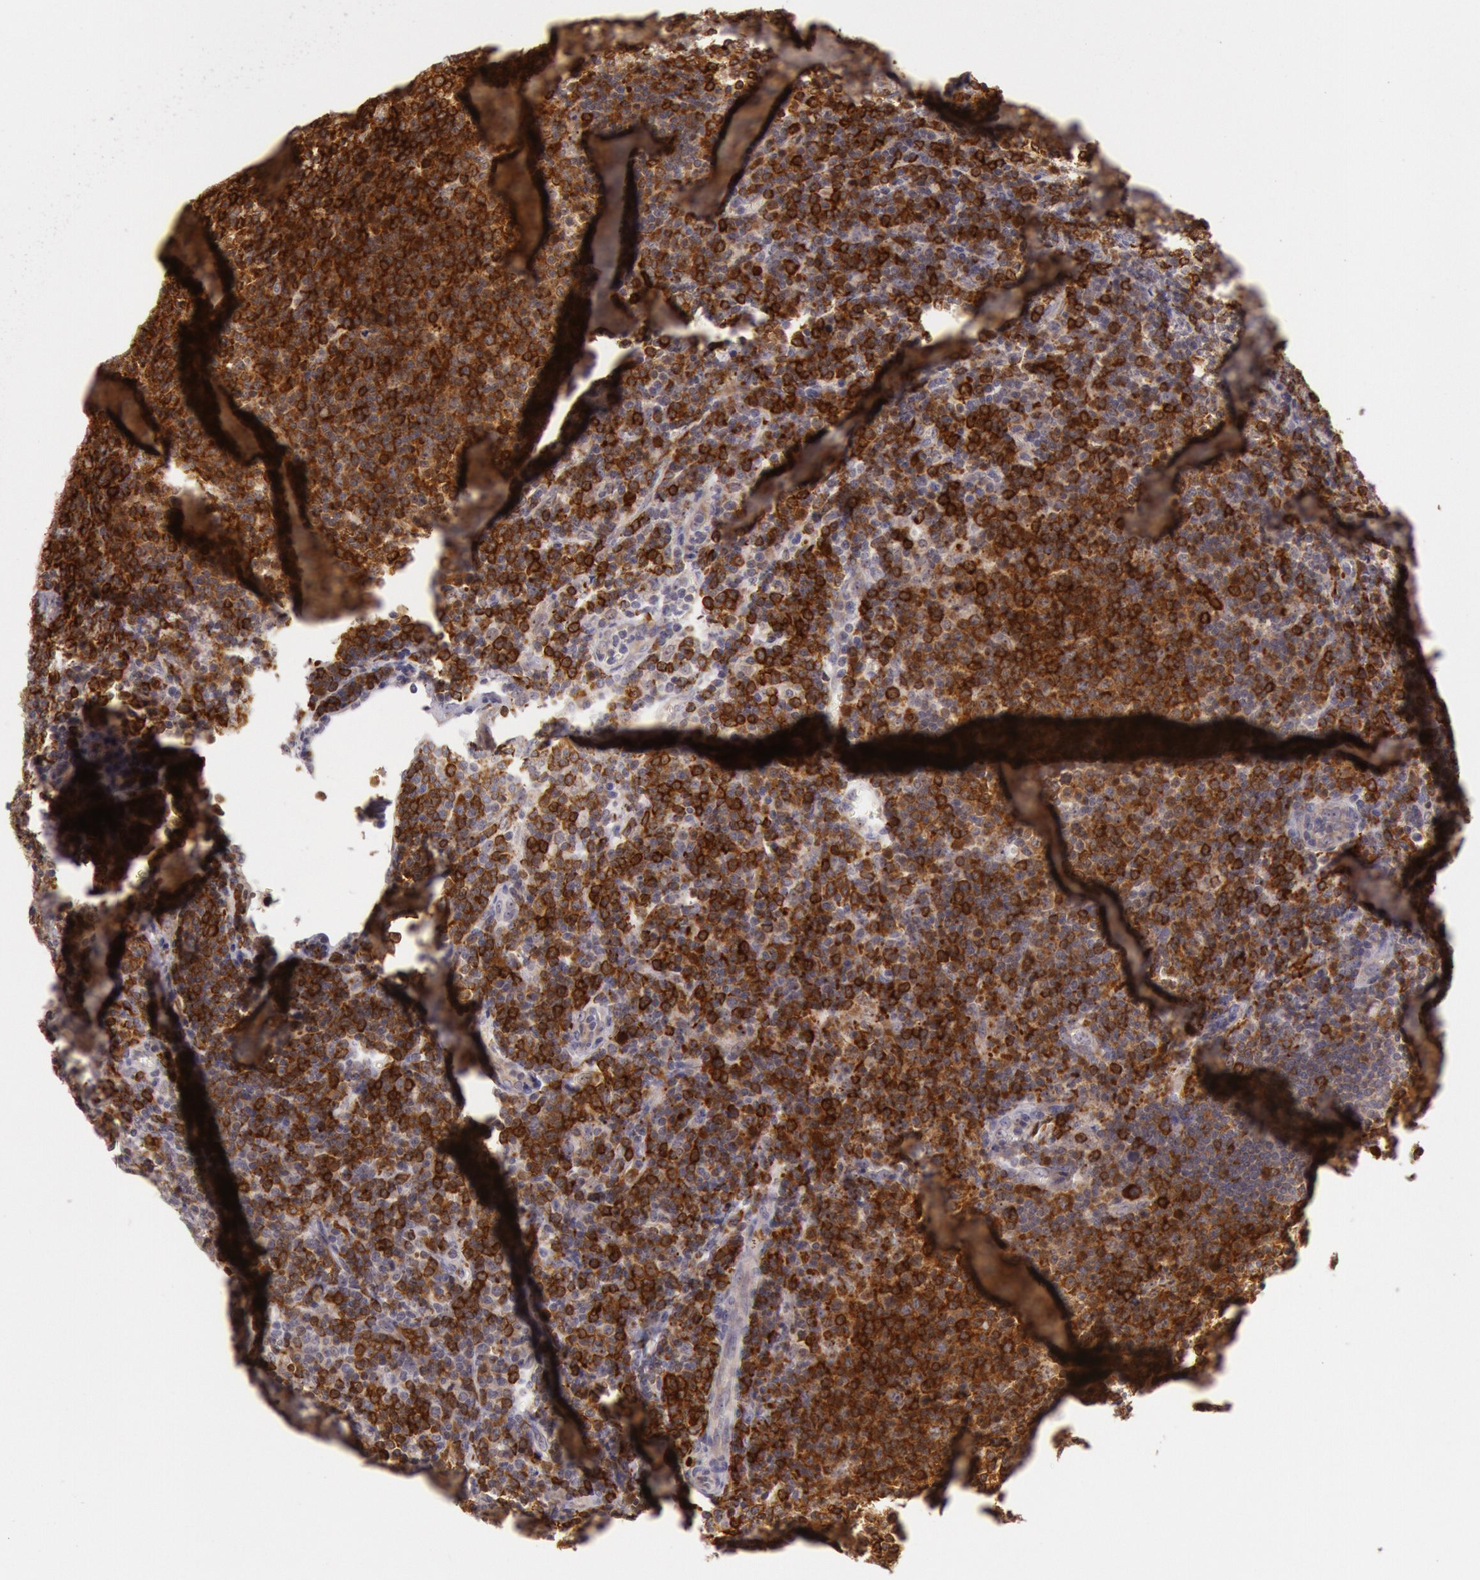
{"staining": {"intensity": "strong", "quantity": ">75%", "location": "cytoplasmic/membranous"}, "tissue": "lymphoma", "cell_type": "Tumor cells", "image_type": "cancer", "snomed": [{"axis": "morphology", "description": "Malignant lymphoma, non-Hodgkin's type, Low grade"}, {"axis": "topography", "description": "Lymph node"}], "caption": "This is an image of IHC staining of malignant lymphoma, non-Hodgkin's type (low-grade), which shows strong staining in the cytoplasmic/membranous of tumor cells.", "gene": "CDK16", "patient": {"sex": "male", "age": 74}}